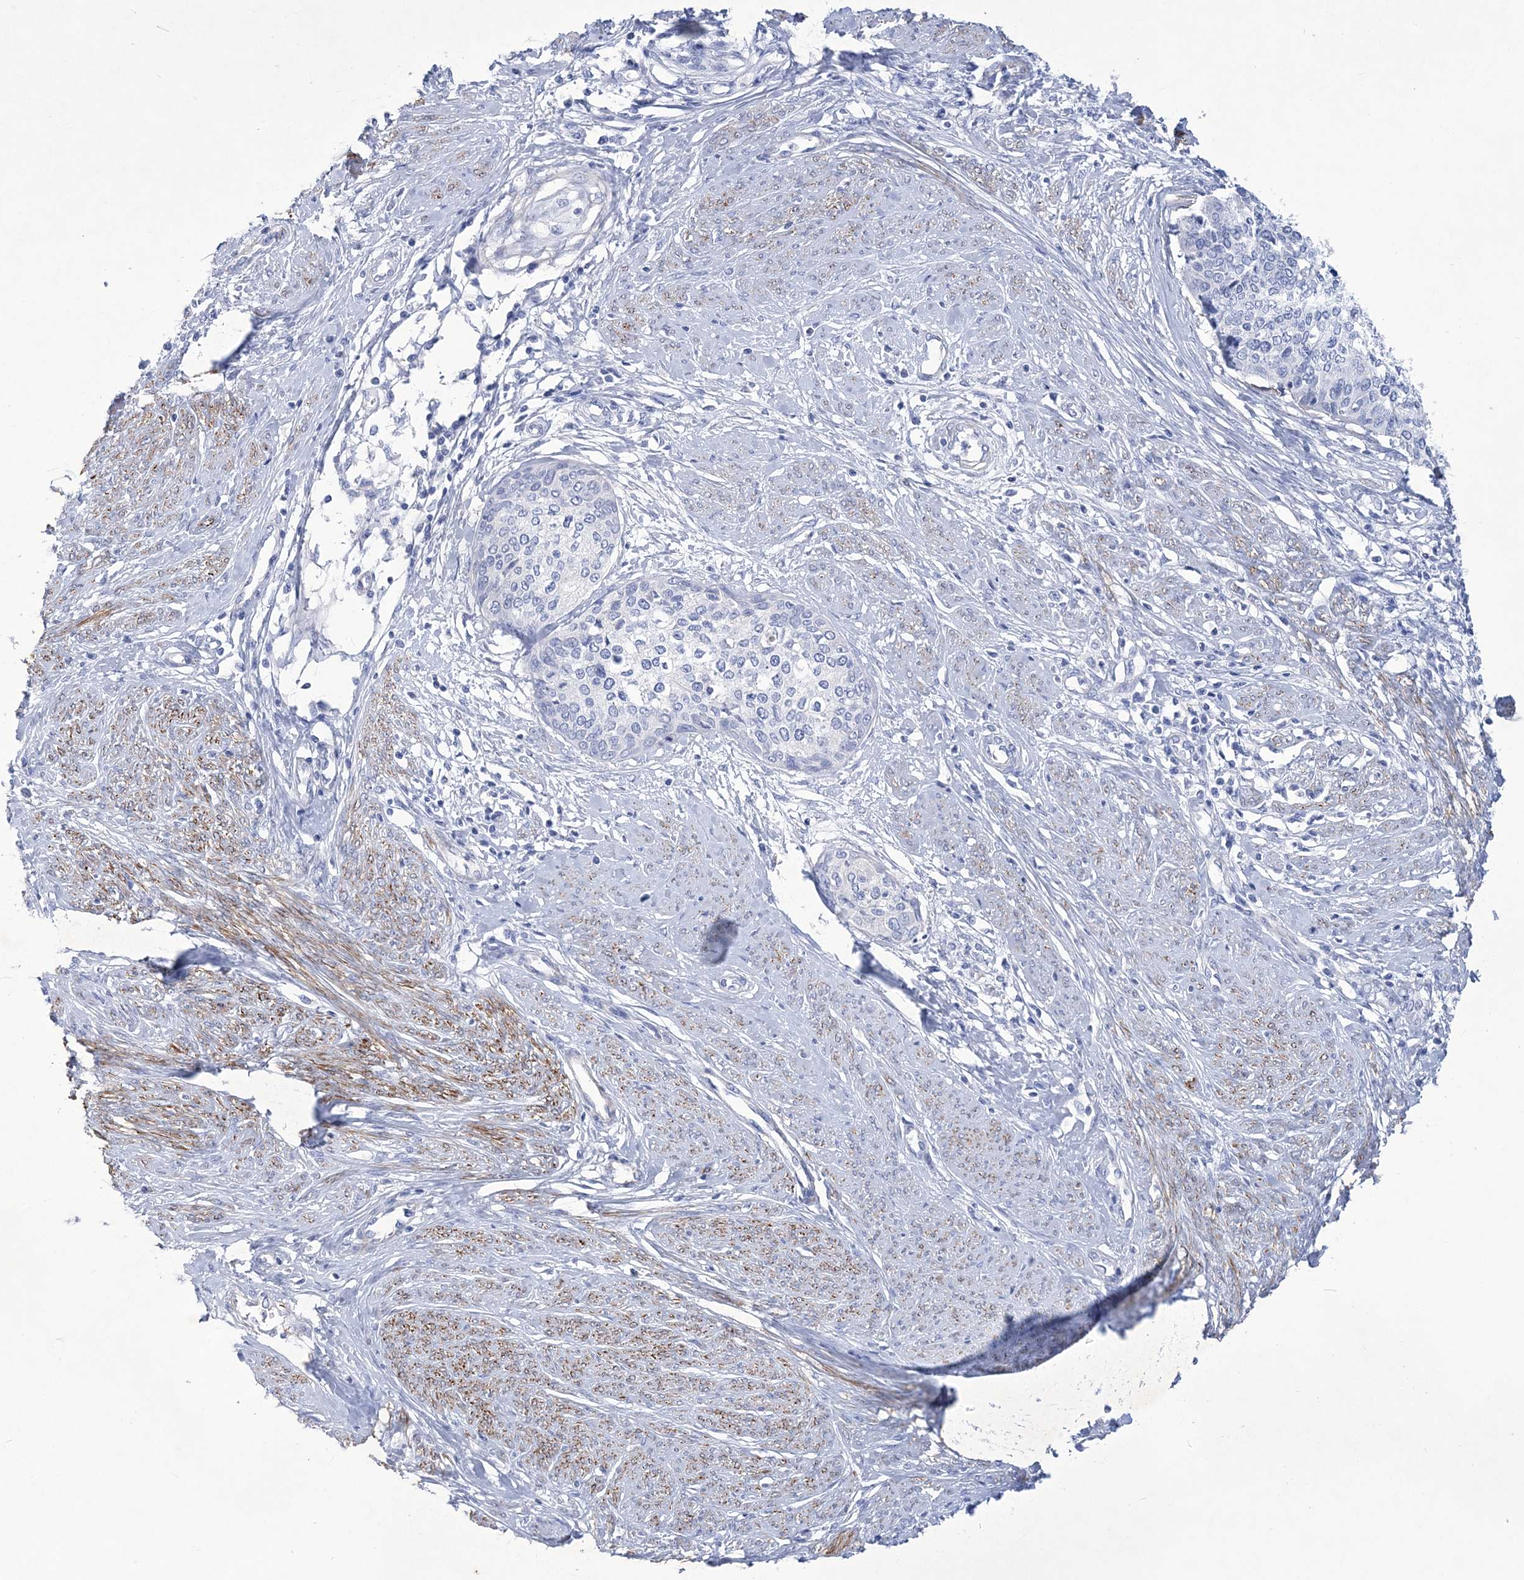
{"staining": {"intensity": "negative", "quantity": "none", "location": "none"}, "tissue": "cervical cancer", "cell_type": "Tumor cells", "image_type": "cancer", "snomed": [{"axis": "morphology", "description": "Squamous cell carcinoma, NOS"}, {"axis": "topography", "description": "Cervix"}], "caption": "This is an immunohistochemistry (IHC) histopathology image of human cervical cancer (squamous cell carcinoma). There is no staining in tumor cells.", "gene": "WDR74", "patient": {"sex": "female", "age": 37}}